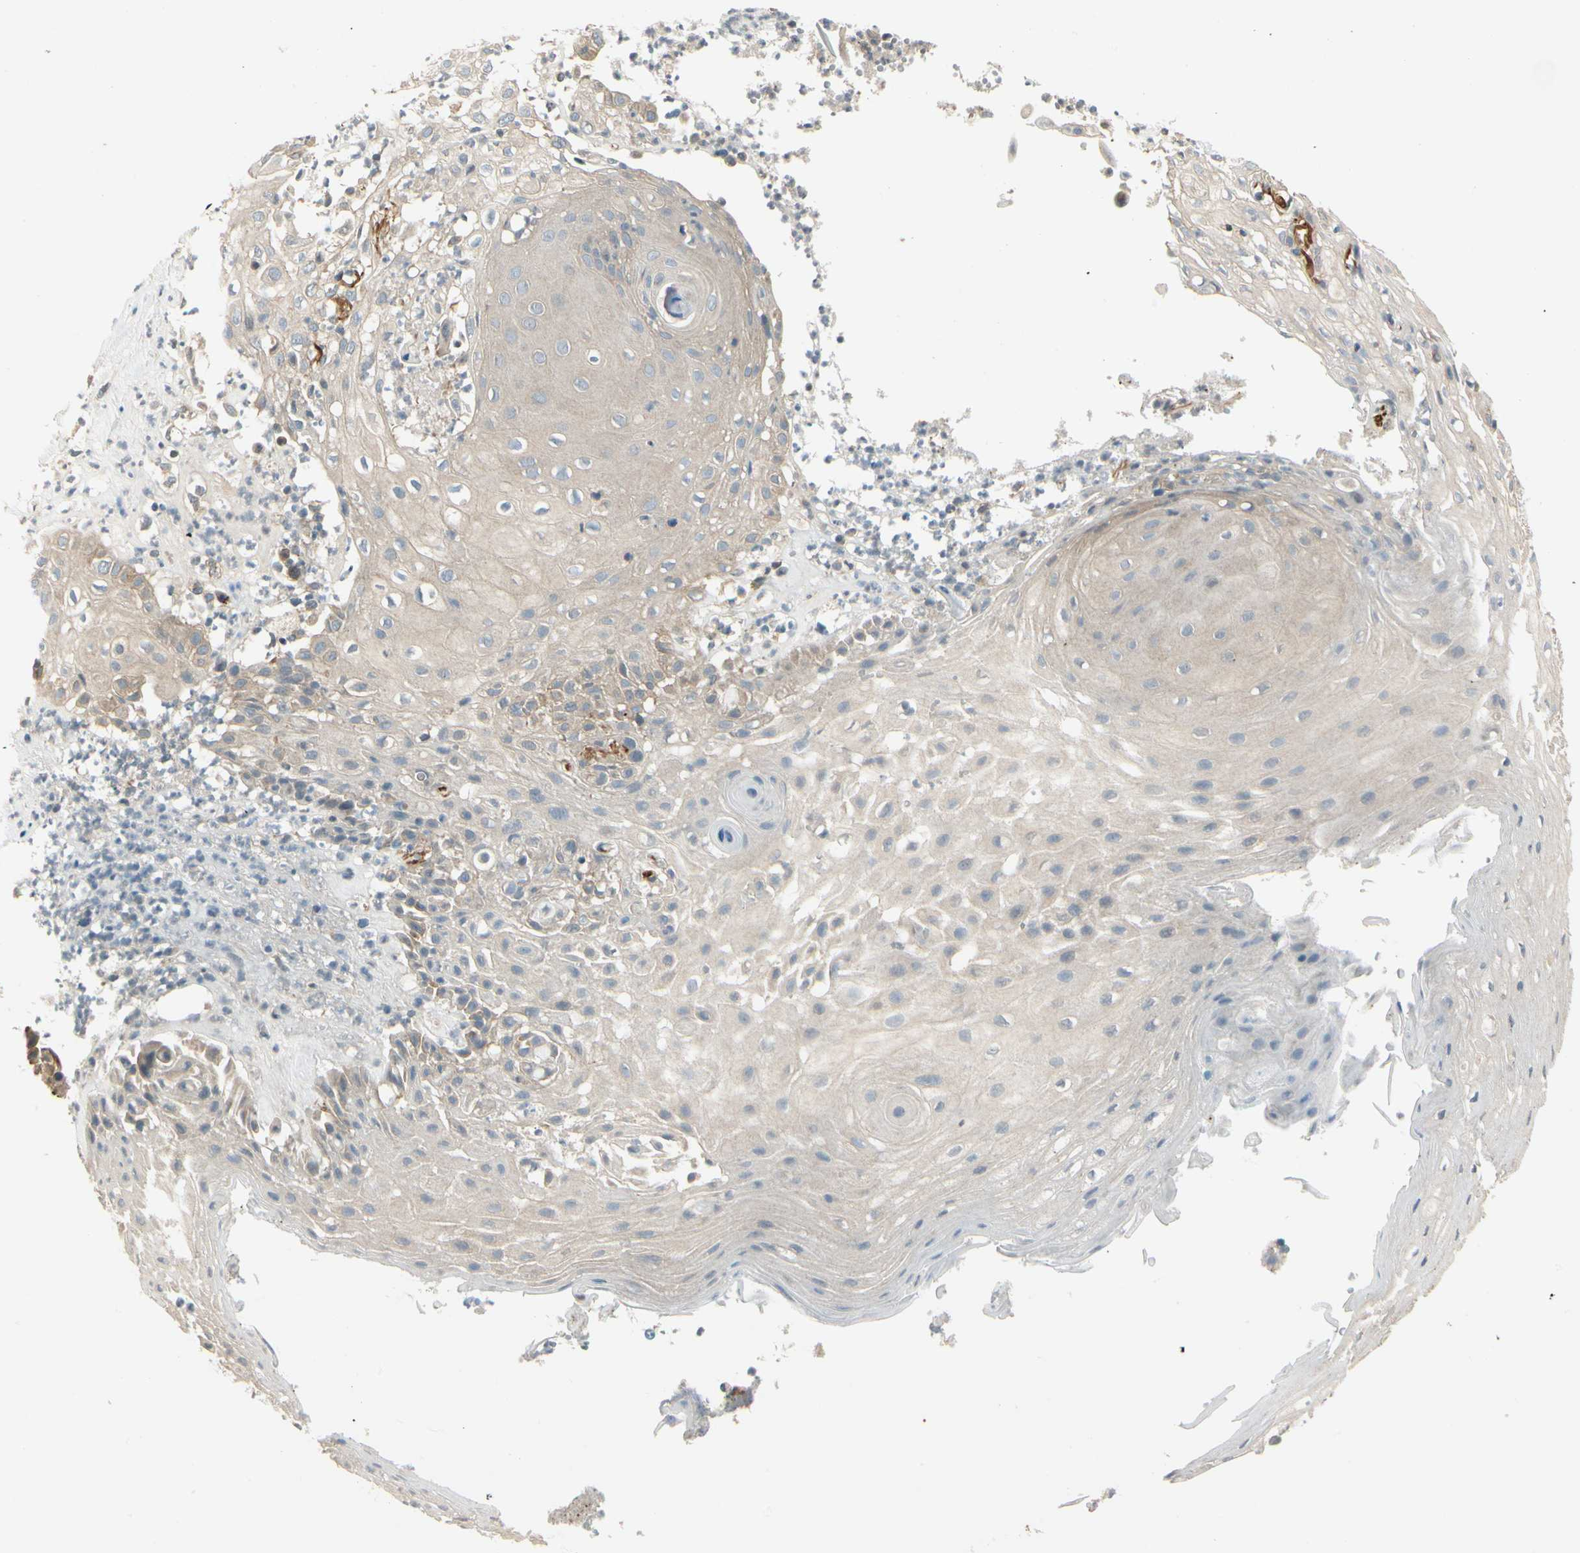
{"staining": {"intensity": "weak", "quantity": ">75%", "location": "cytoplasmic/membranous"}, "tissue": "skin cancer", "cell_type": "Tumor cells", "image_type": "cancer", "snomed": [{"axis": "morphology", "description": "Squamous cell carcinoma, NOS"}, {"axis": "topography", "description": "Skin"}], "caption": "A histopathology image of skin squamous cell carcinoma stained for a protein reveals weak cytoplasmic/membranous brown staining in tumor cells.", "gene": "MANSC1", "patient": {"sex": "male", "age": 65}}